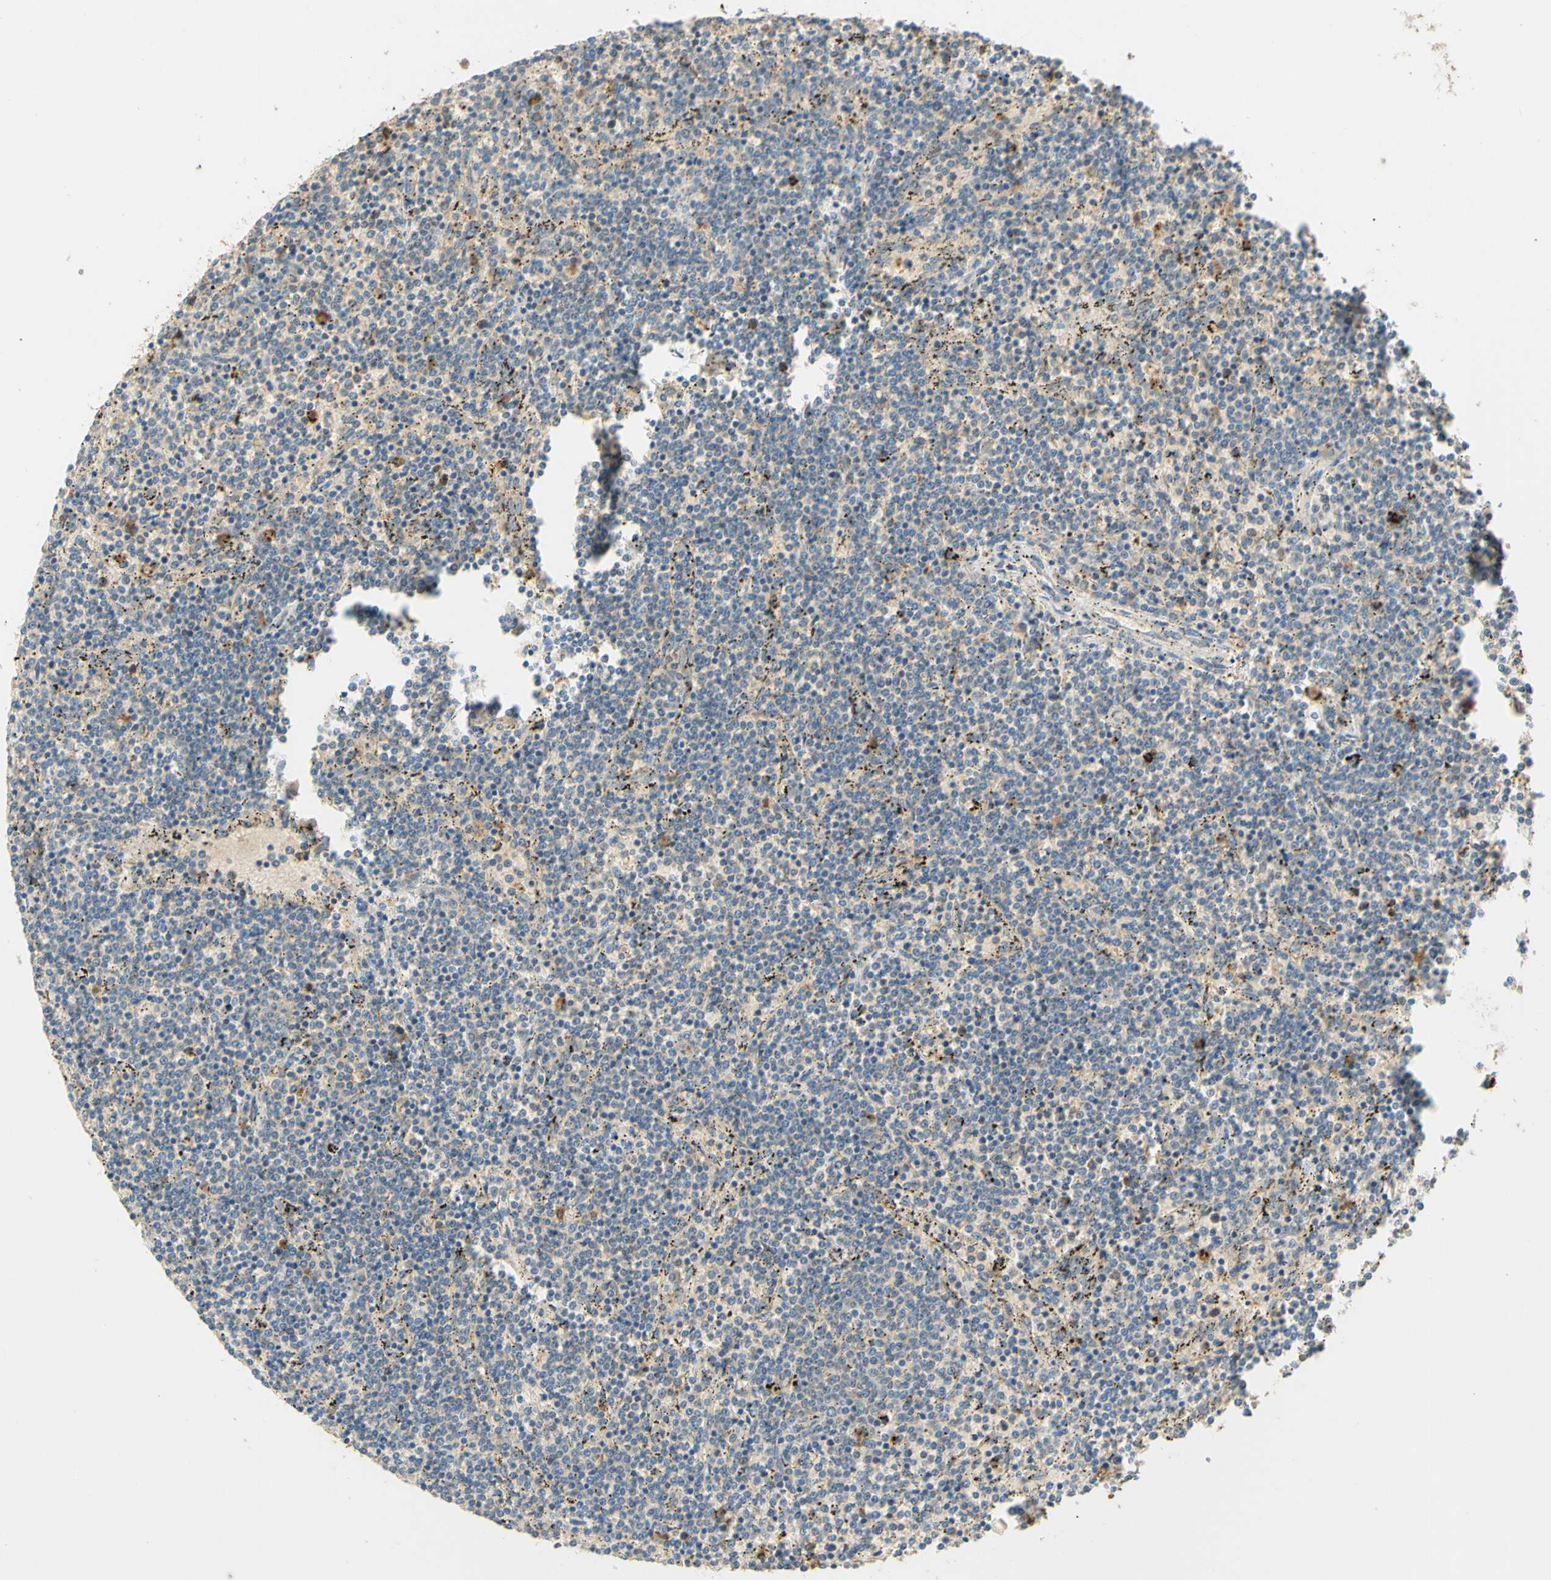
{"staining": {"intensity": "negative", "quantity": "none", "location": "none"}, "tissue": "lymphoma", "cell_type": "Tumor cells", "image_type": "cancer", "snomed": [{"axis": "morphology", "description": "Malignant lymphoma, non-Hodgkin's type, Low grade"}, {"axis": "topography", "description": "Spleen"}], "caption": "The immunohistochemistry image has no significant positivity in tumor cells of low-grade malignant lymphoma, non-Hodgkin's type tissue.", "gene": "ENTREP2", "patient": {"sex": "female", "age": 50}}